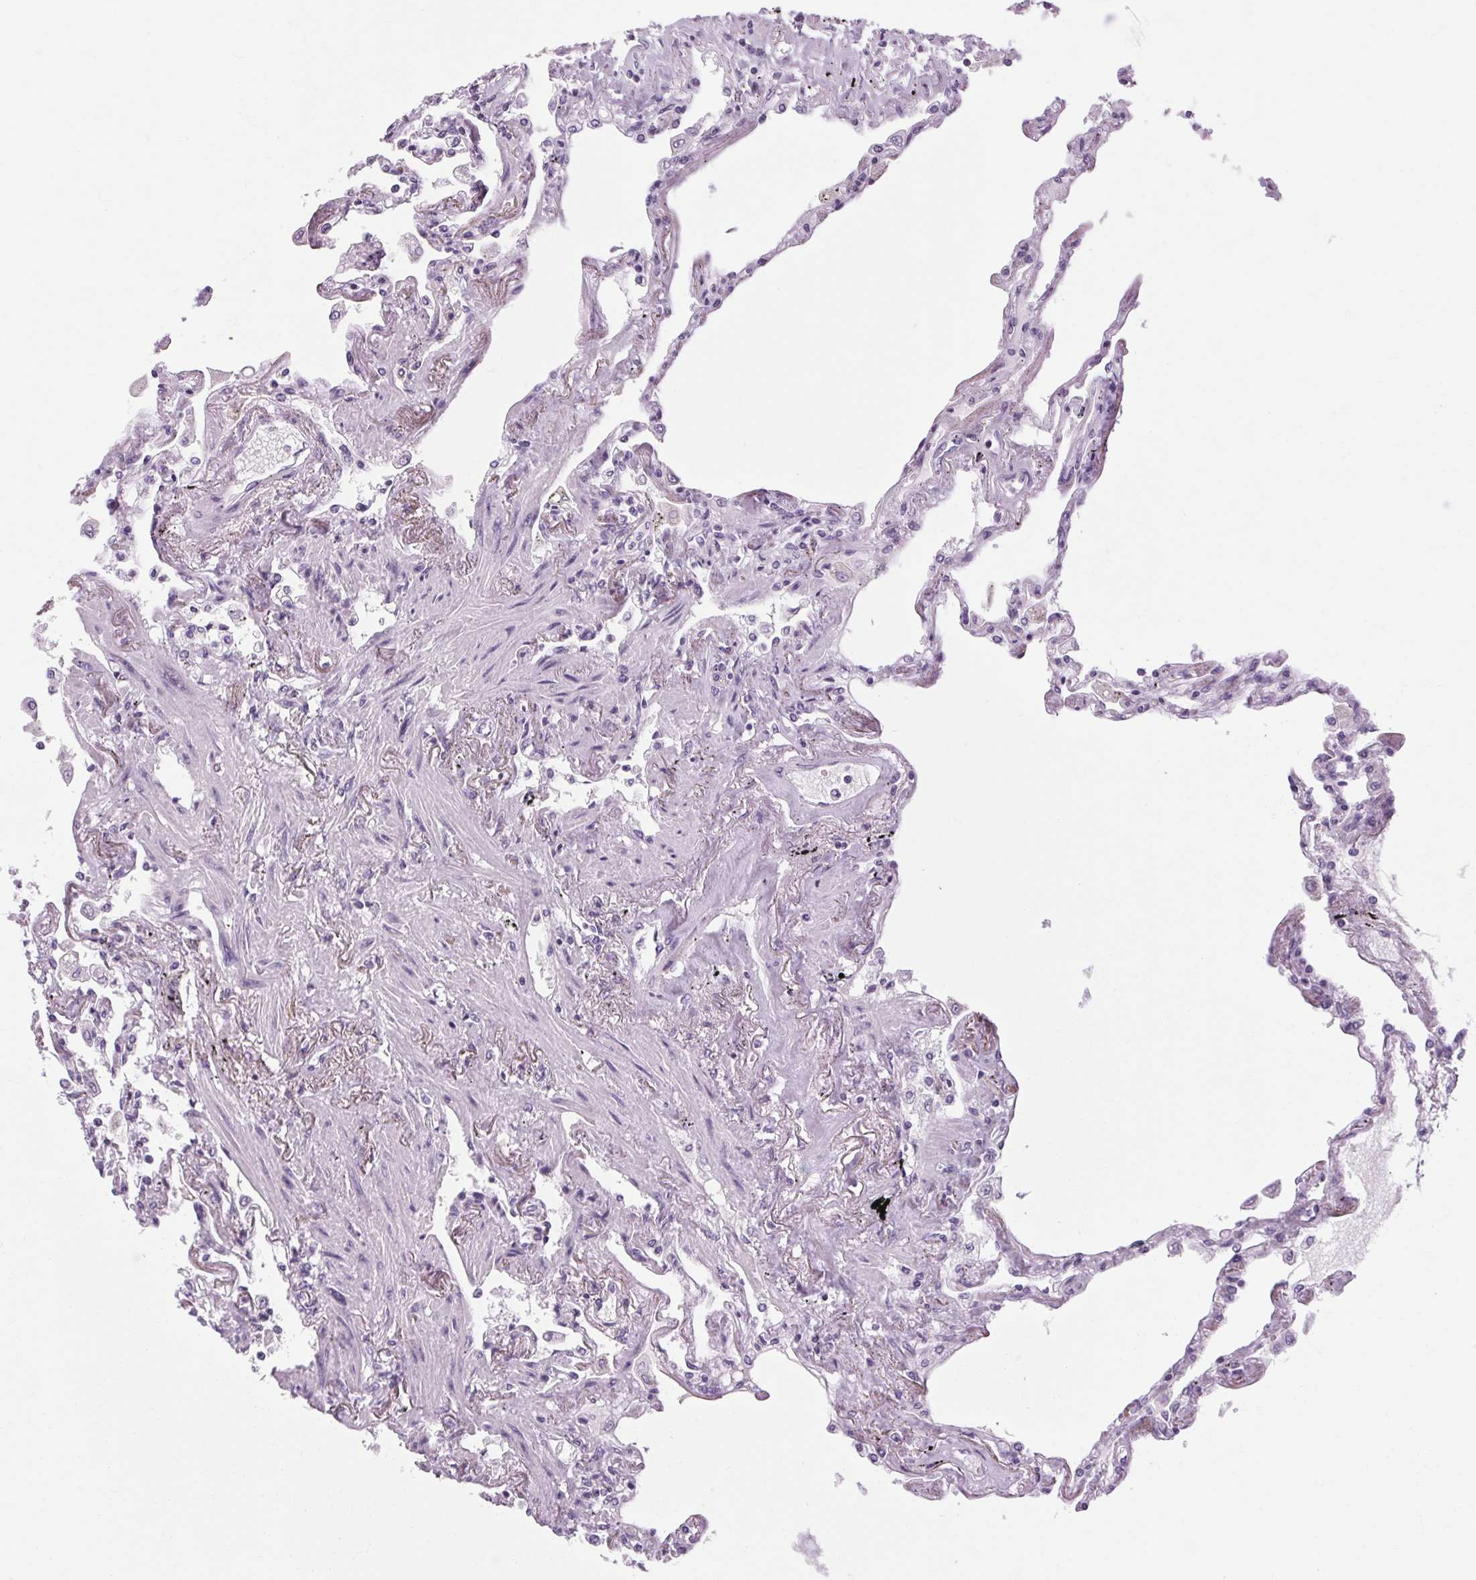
{"staining": {"intensity": "negative", "quantity": "none", "location": "none"}, "tissue": "lung", "cell_type": "Alveolar cells", "image_type": "normal", "snomed": [{"axis": "morphology", "description": "Normal tissue, NOS"}, {"axis": "morphology", "description": "Adenocarcinoma, NOS"}, {"axis": "topography", "description": "Cartilage tissue"}, {"axis": "topography", "description": "Lung"}], "caption": "Immunohistochemistry micrograph of unremarkable lung: human lung stained with DAB shows no significant protein expression in alveolar cells. The staining is performed using DAB brown chromogen with nuclei counter-stained in using hematoxylin.", "gene": "POMC", "patient": {"sex": "female", "age": 67}}